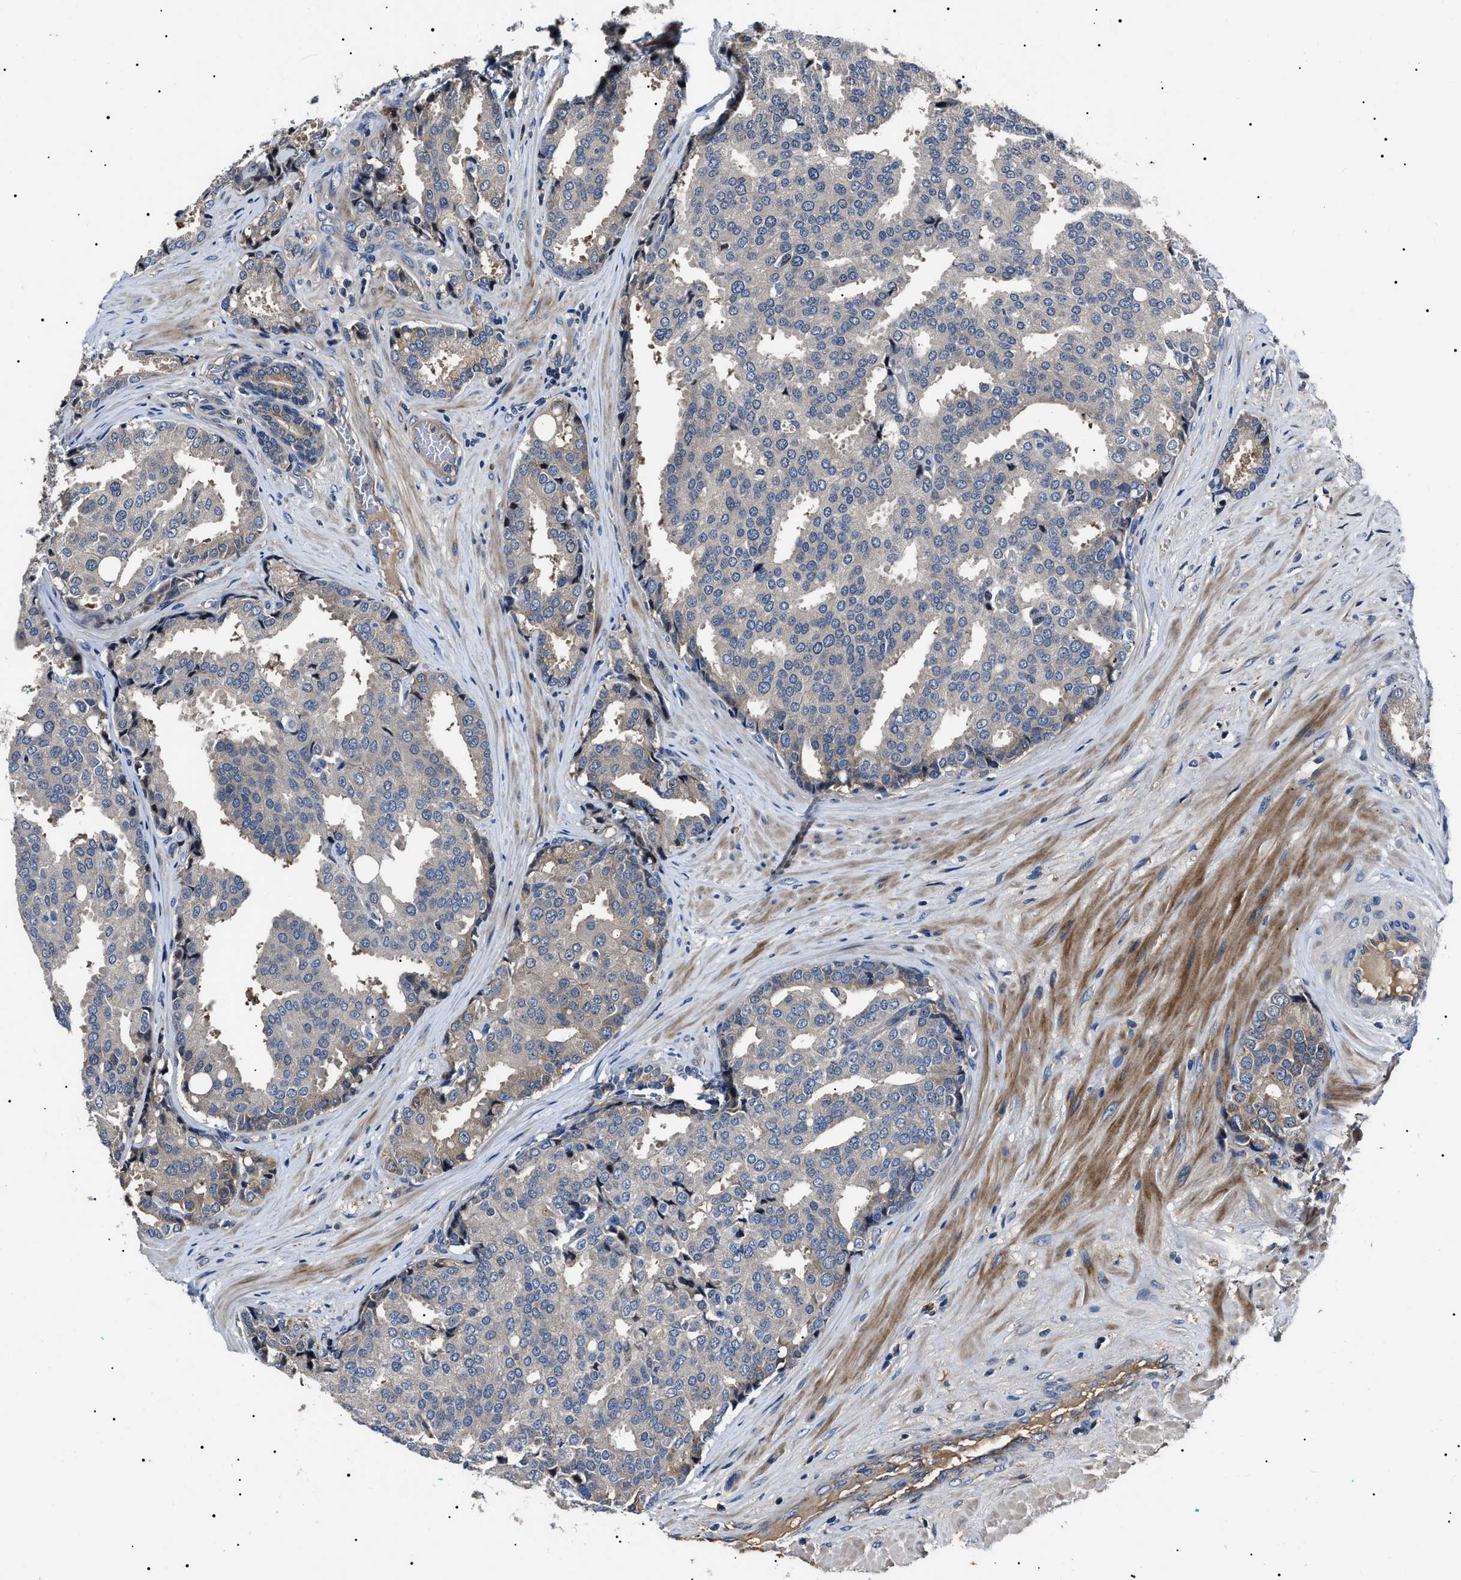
{"staining": {"intensity": "negative", "quantity": "none", "location": "none"}, "tissue": "prostate cancer", "cell_type": "Tumor cells", "image_type": "cancer", "snomed": [{"axis": "morphology", "description": "Adenocarcinoma, High grade"}, {"axis": "topography", "description": "Prostate"}], "caption": "Prostate cancer (high-grade adenocarcinoma) stained for a protein using immunohistochemistry (IHC) demonstrates no expression tumor cells.", "gene": "IFT81", "patient": {"sex": "male", "age": 50}}